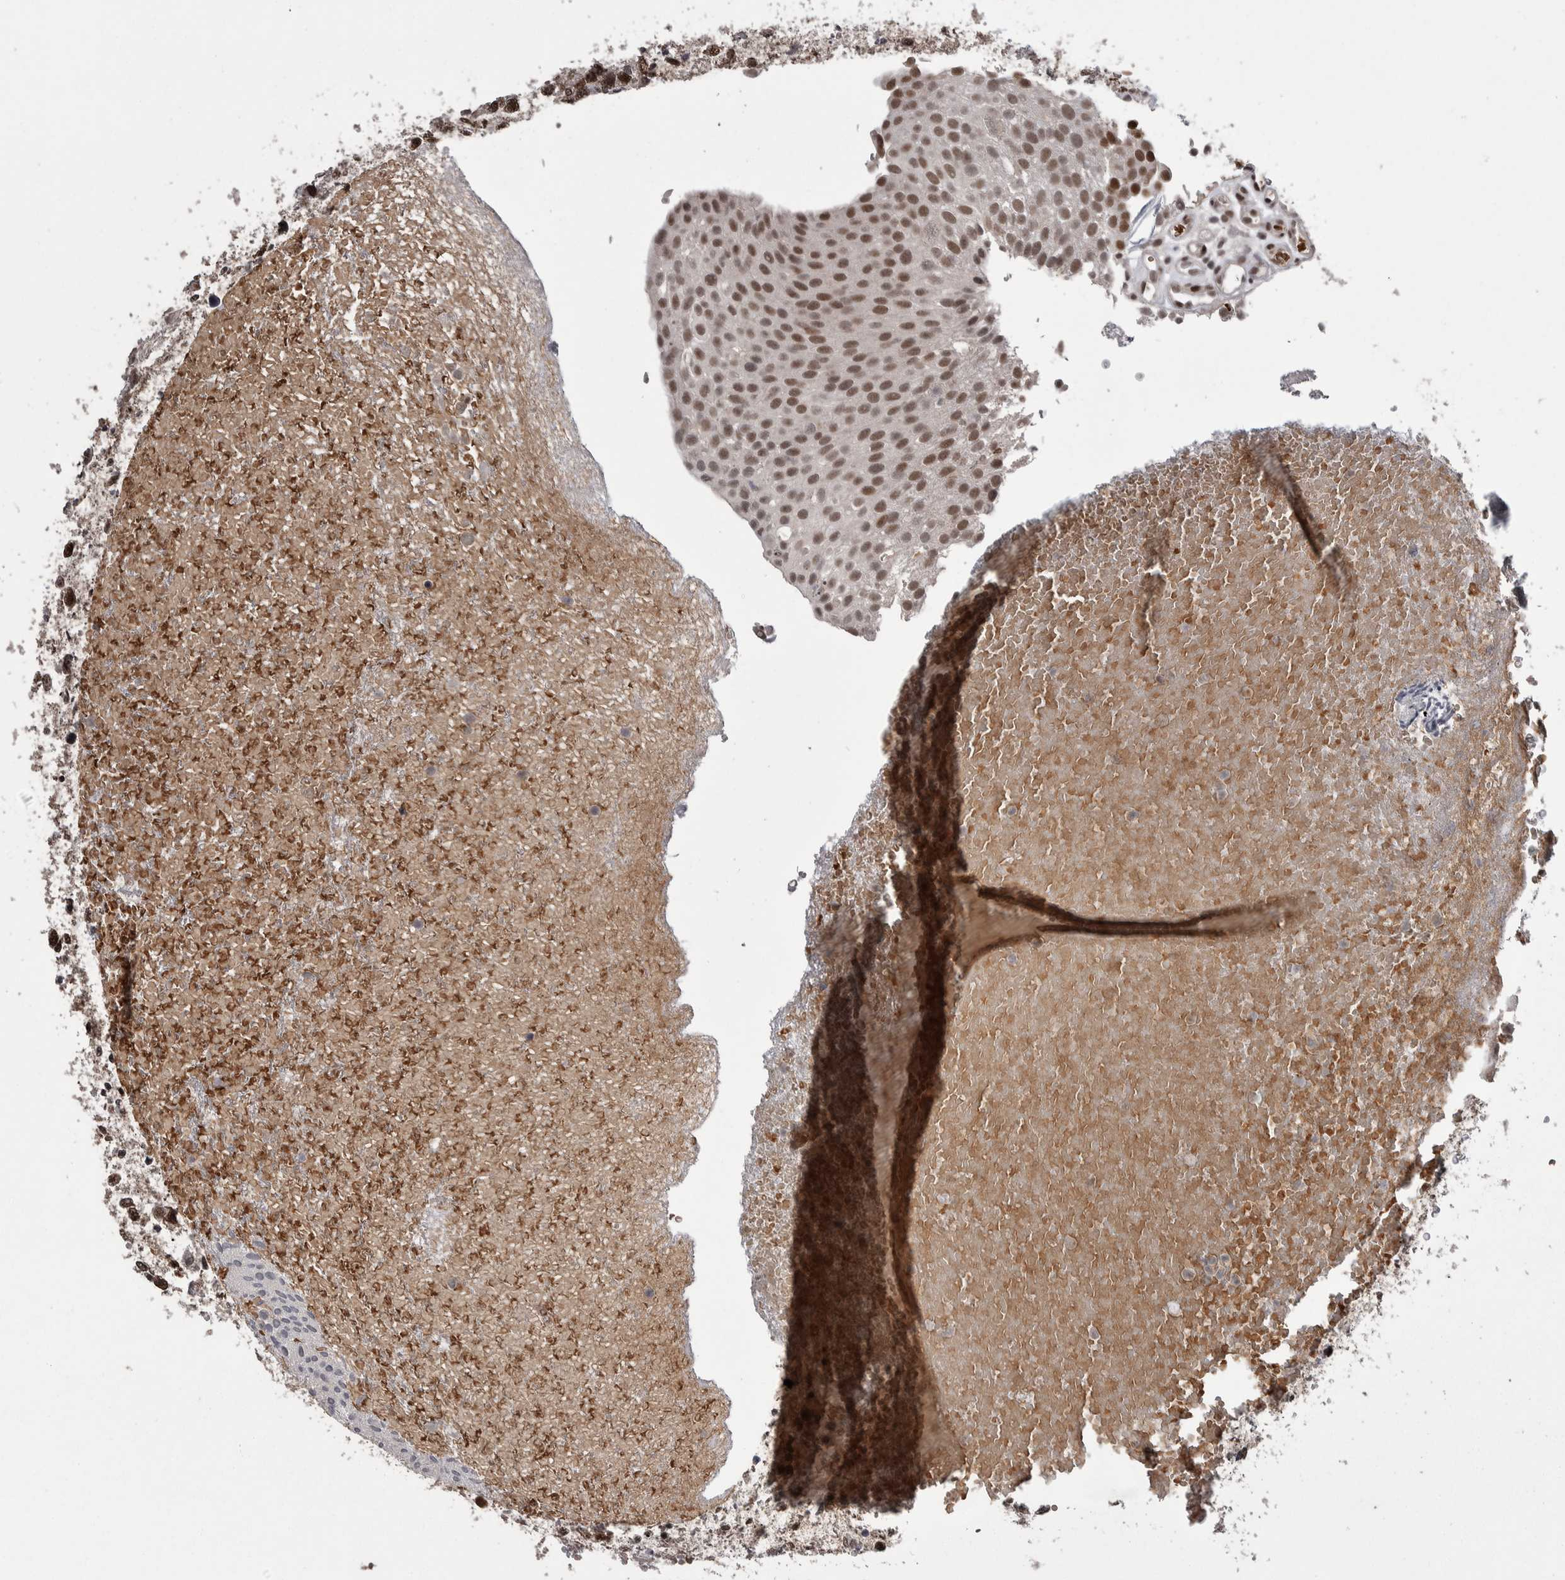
{"staining": {"intensity": "moderate", "quantity": ">75%", "location": "nuclear"}, "tissue": "urothelial cancer", "cell_type": "Tumor cells", "image_type": "cancer", "snomed": [{"axis": "morphology", "description": "Urothelial carcinoma, Low grade"}, {"axis": "topography", "description": "Urinary bladder"}], "caption": "Urothelial carcinoma (low-grade) stained with a brown dye demonstrates moderate nuclear positive staining in approximately >75% of tumor cells.", "gene": "DMTF1", "patient": {"sex": "male", "age": 78}}